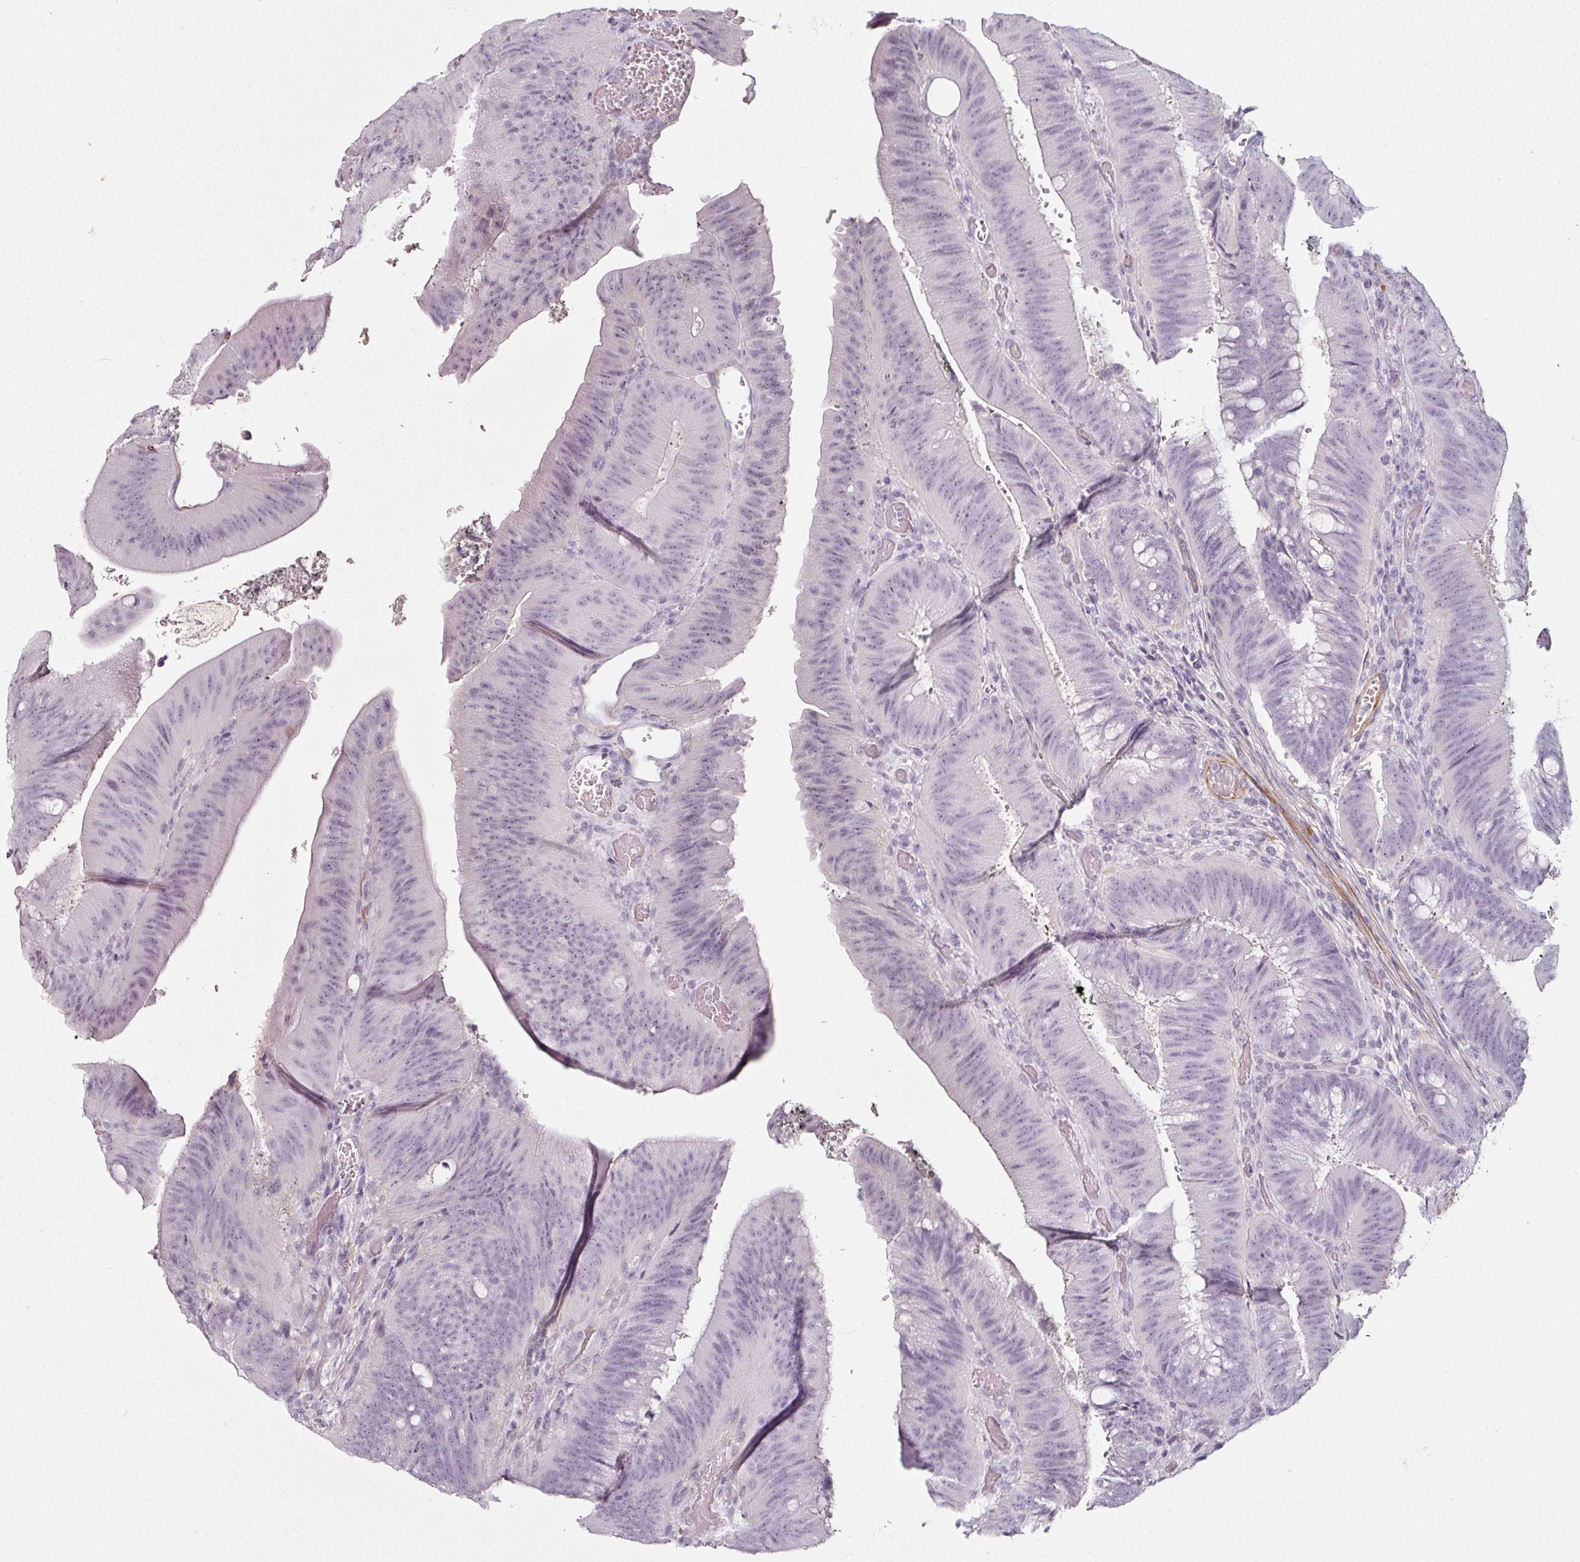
{"staining": {"intensity": "negative", "quantity": "none", "location": "none"}, "tissue": "colorectal cancer", "cell_type": "Tumor cells", "image_type": "cancer", "snomed": [{"axis": "morphology", "description": "Adenocarcinoma, NOS"}, {"axis": "topography", "description": "Colon"}], "caption": "The immunohistochemistry (IHC) image has no significant expression in tumor cells of colorectal cancer tissue.", "gene": "CAP2", "patient": {"sex": "female", "age": 43}}